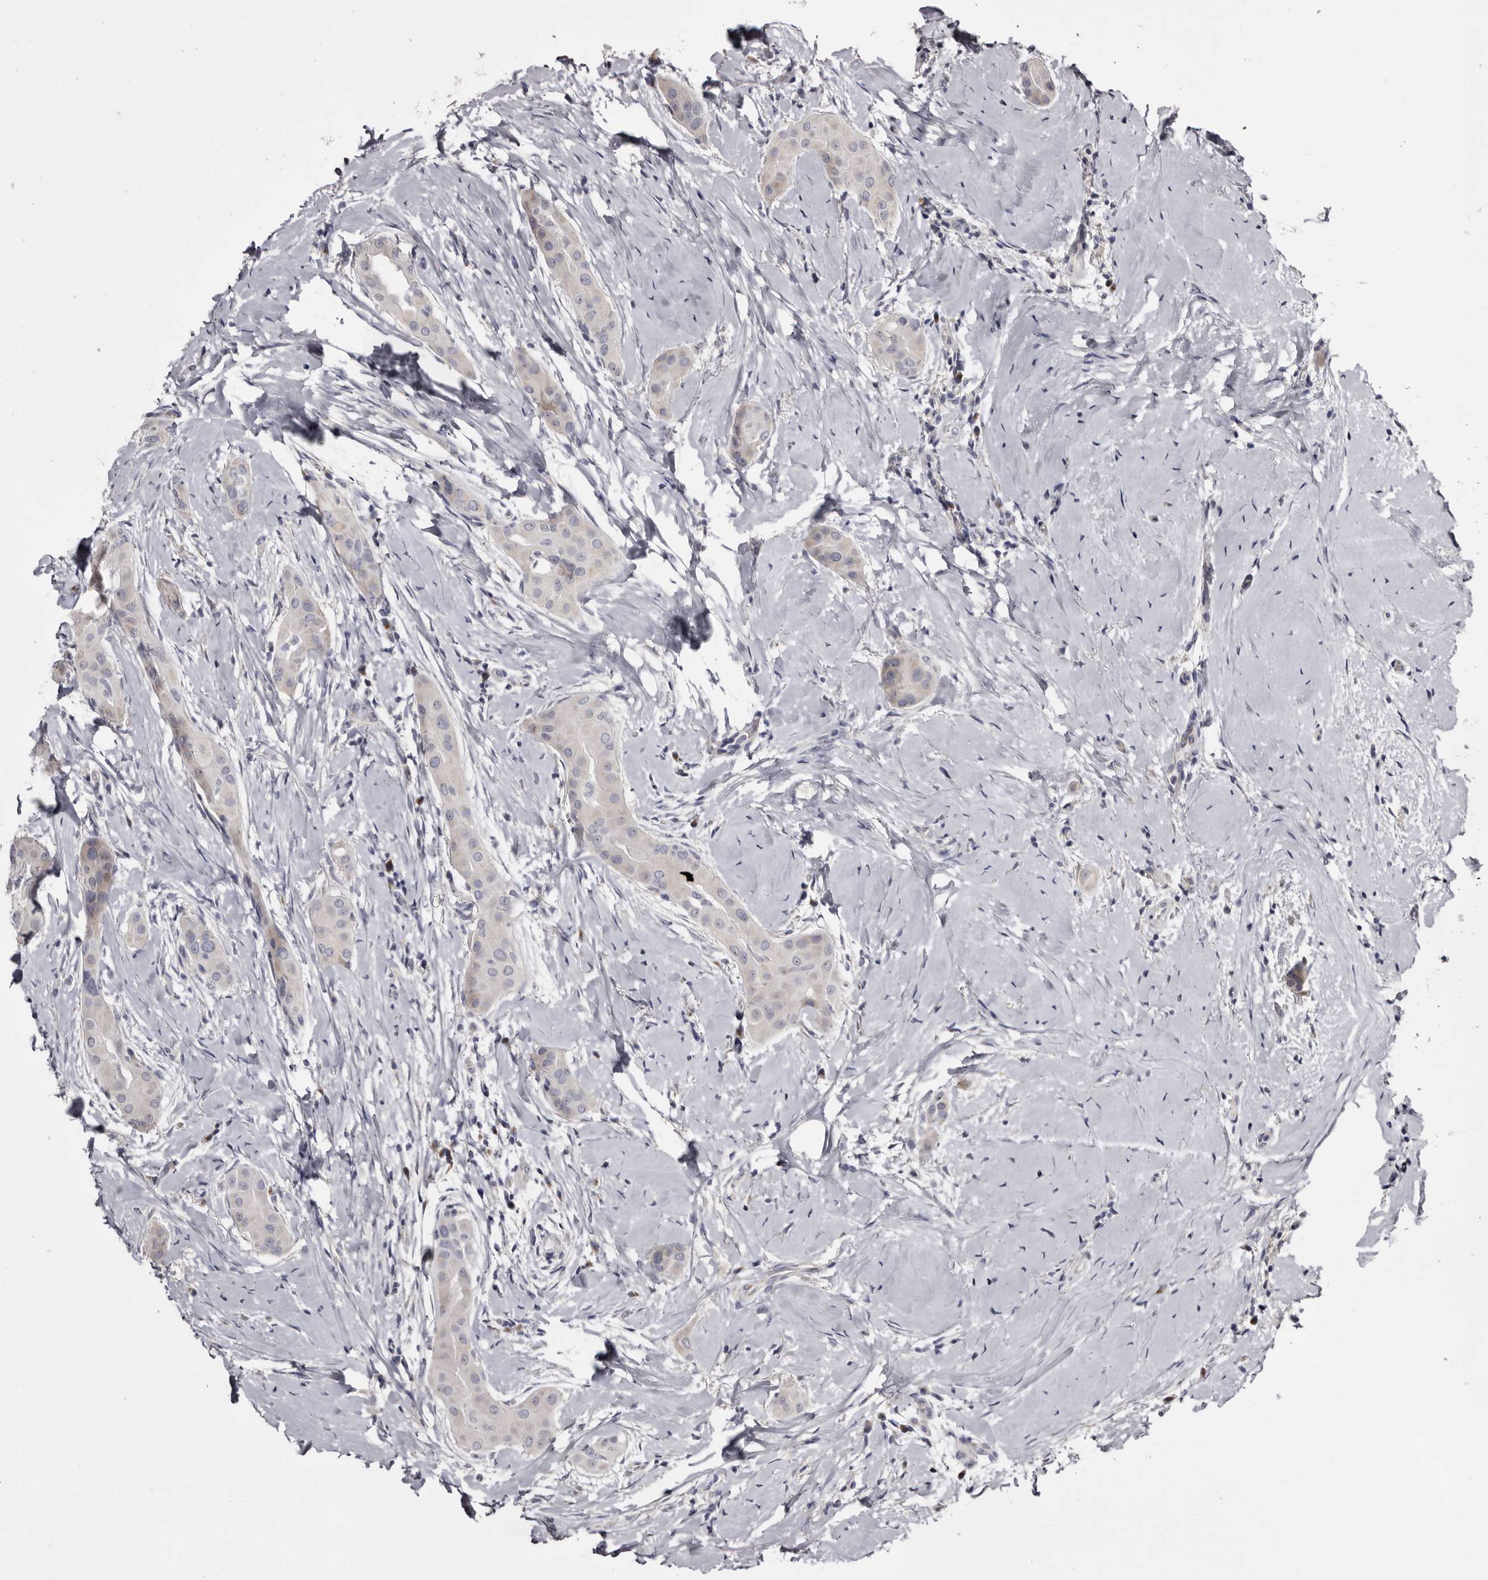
{"staining": {"intensity": "negative", "quantity": "none", "location": "none"}, "tissue": "thyroid cancer", "cell_type": "Tumor cells", "image_type": "cancer", "snomed": [{"axis": "morphology", "description": "Papillary adenocarcinoma, NOS"}, {"axis": "topography", "description": "Thyroid gland"}], "caption": "Thyroid cancer was stained to show a protein in brown. There is no significant positivity in tumor cells. Brightfield microscopy of immunohistochemistry stained with DAB (3,3'-diaminobenzidine) (brown) and hematoxylin (blue), captured at high magnification.", "gene": "CASQ1", "patient": {"sex": "male", "age": 33}}